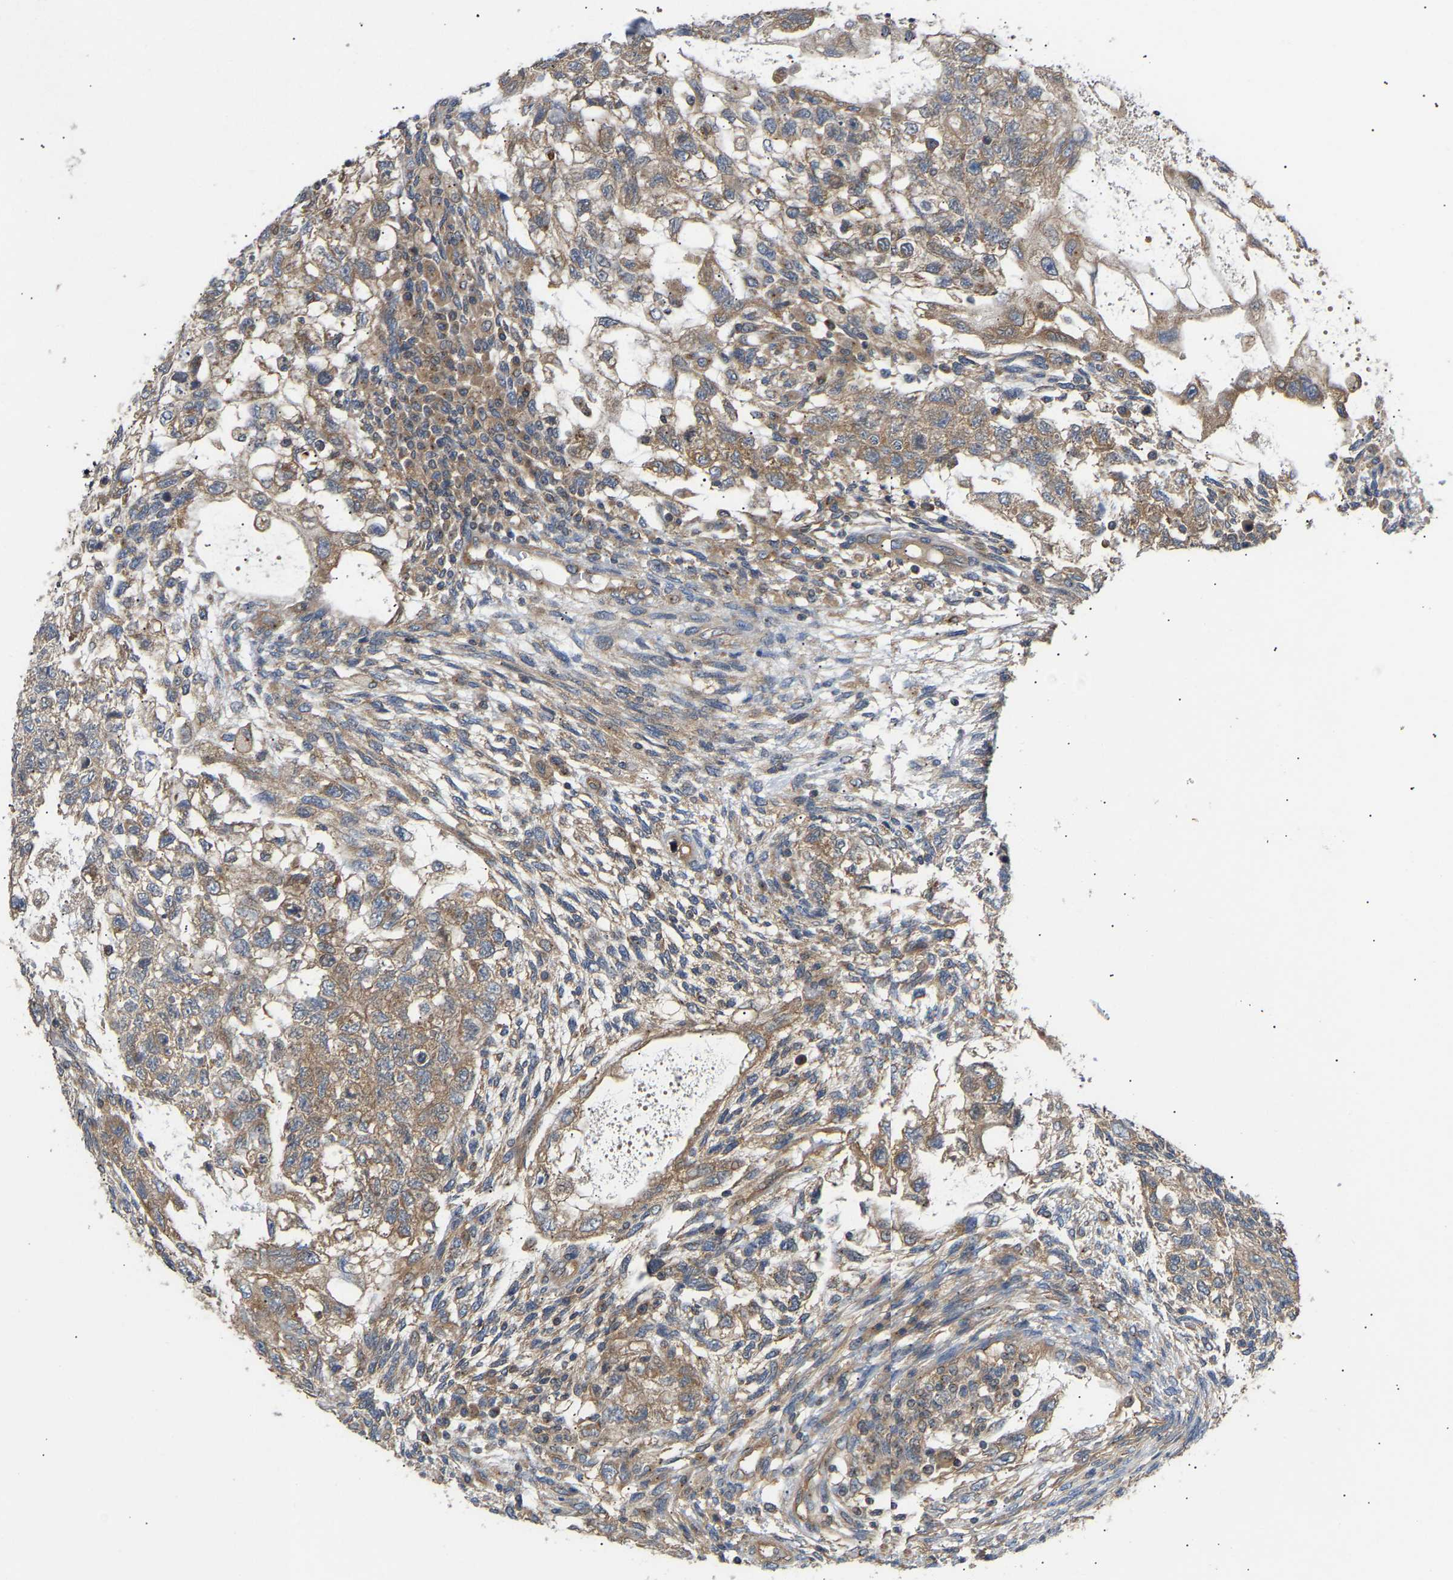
{"staining": {"intensity": "moderate", "quantity": ">75%", "location": "cytoplasmic/membranous"}, "tissue": "testis cancer", "cell_type": "Tumor cells", "image_type": "cancer", "snomed": [{"axis": "morphology", "description": "Normal tissue, NOS"}, {"axis": "morphology", "description": "Carcinoma, Embryonal, NOS"}, {"axis": "topography", "description": "Testis"}], "caption": "Tumor cells reveal medium levels of moderate cytoplasmic/membranous positivity in about >75% of cells in human testis embryonal carcinoma. The staining was performed using DAB (3,3'-diaminobenzidine) to visualize the protein expression in brown, while the nuclei were stained in blue with hematoxylin (Magnification: 20x).", "gene": "LAPTM4B", "patient": {"sex": "male", "age": 36}}